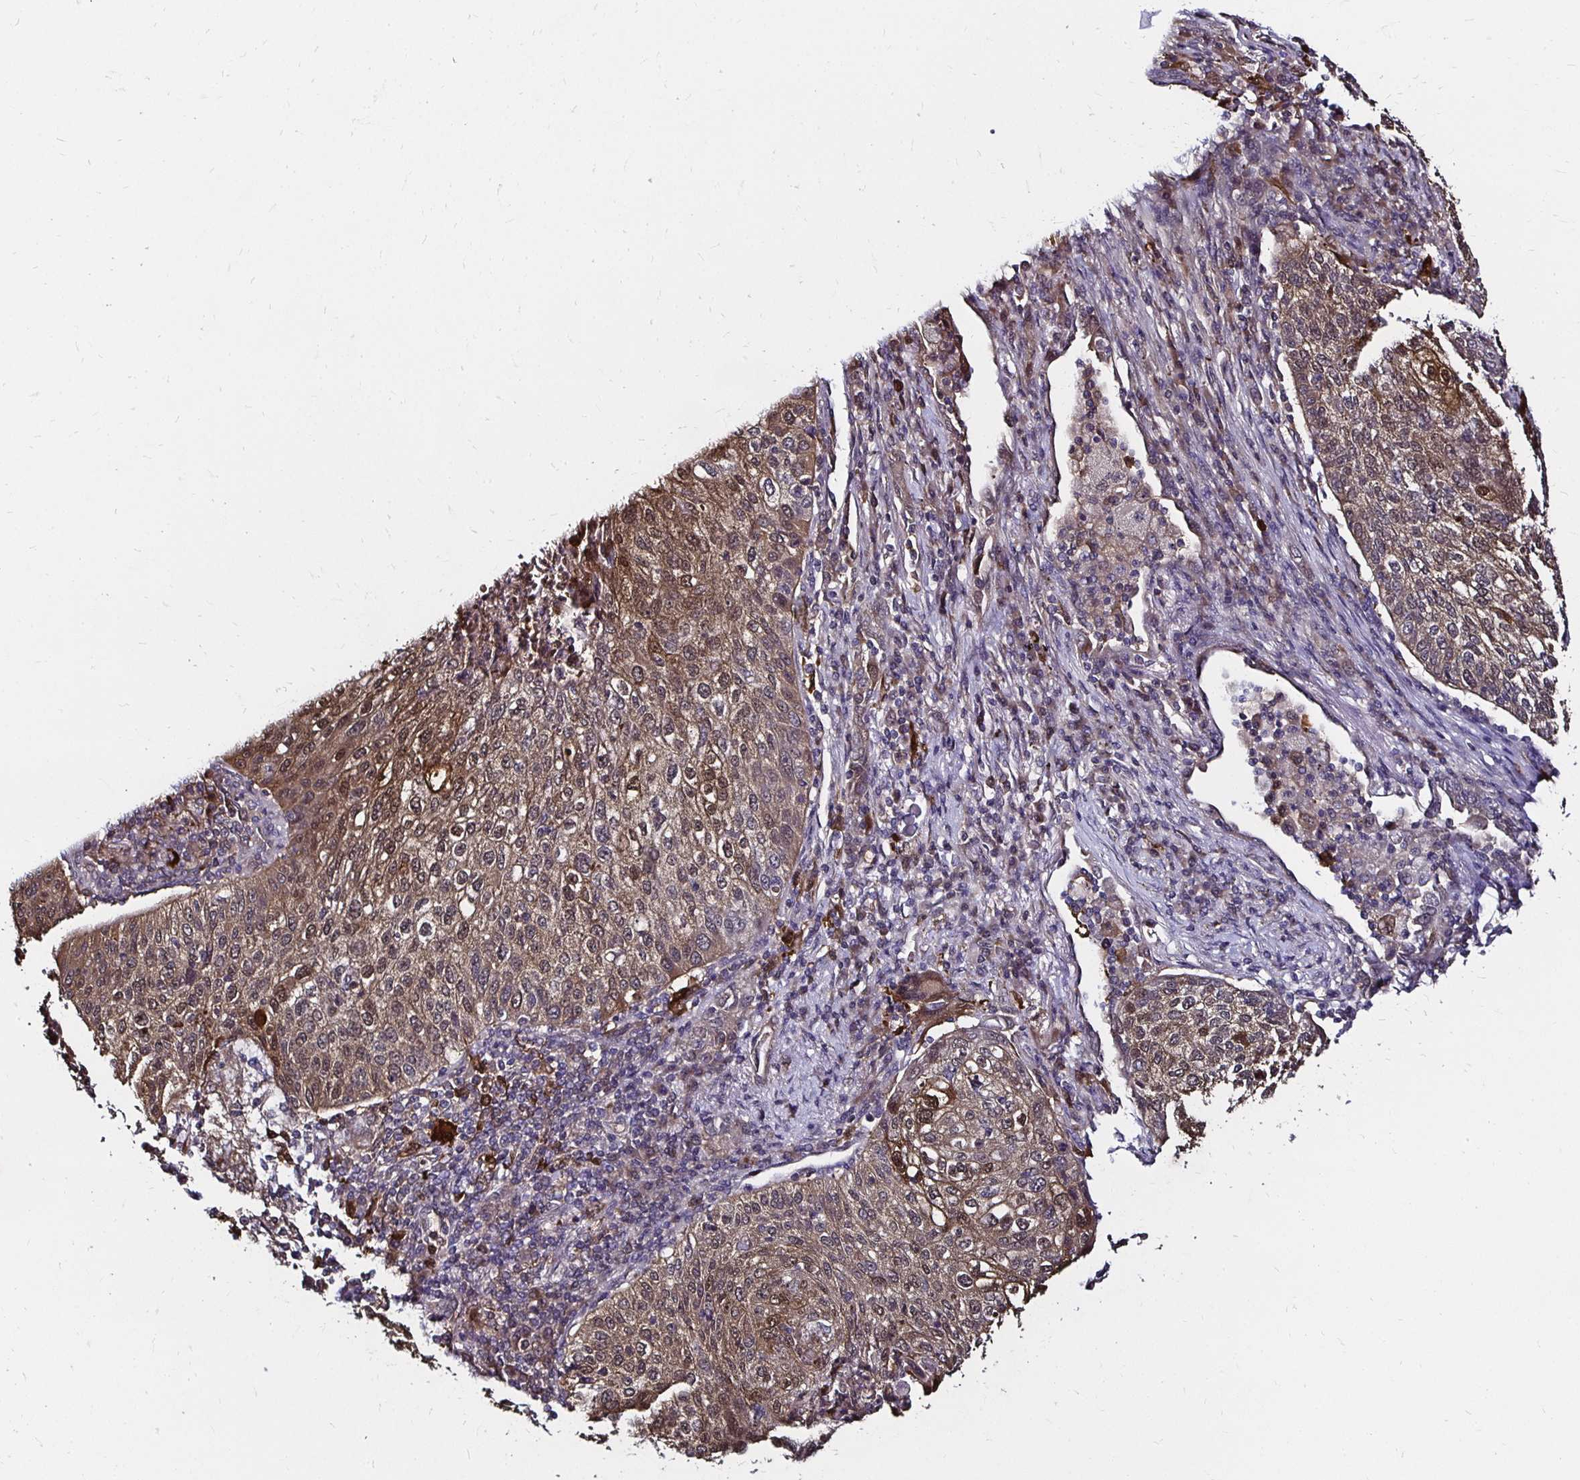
{"staining": {"intensity": "moderate", "quantity": ">75%", "location": "cytoplasmic/membranous"}, "tissue": "lung cancer", "cell_type": "Tumor cells", "image_type": "cancer", "snomed": [{"axis": "morphology", "description": "Squamous cell carcinoma, NOS"}, {"axis": "topography", "description": "Lung"}], "caption": "Brown immunohistochemical staining in human lung cancer displays moderate cytoplasmic/membranous expression in approximately >75% of tumor cells.", "gene": "TXN", "patient": {"sex": "male", "age": 63}}